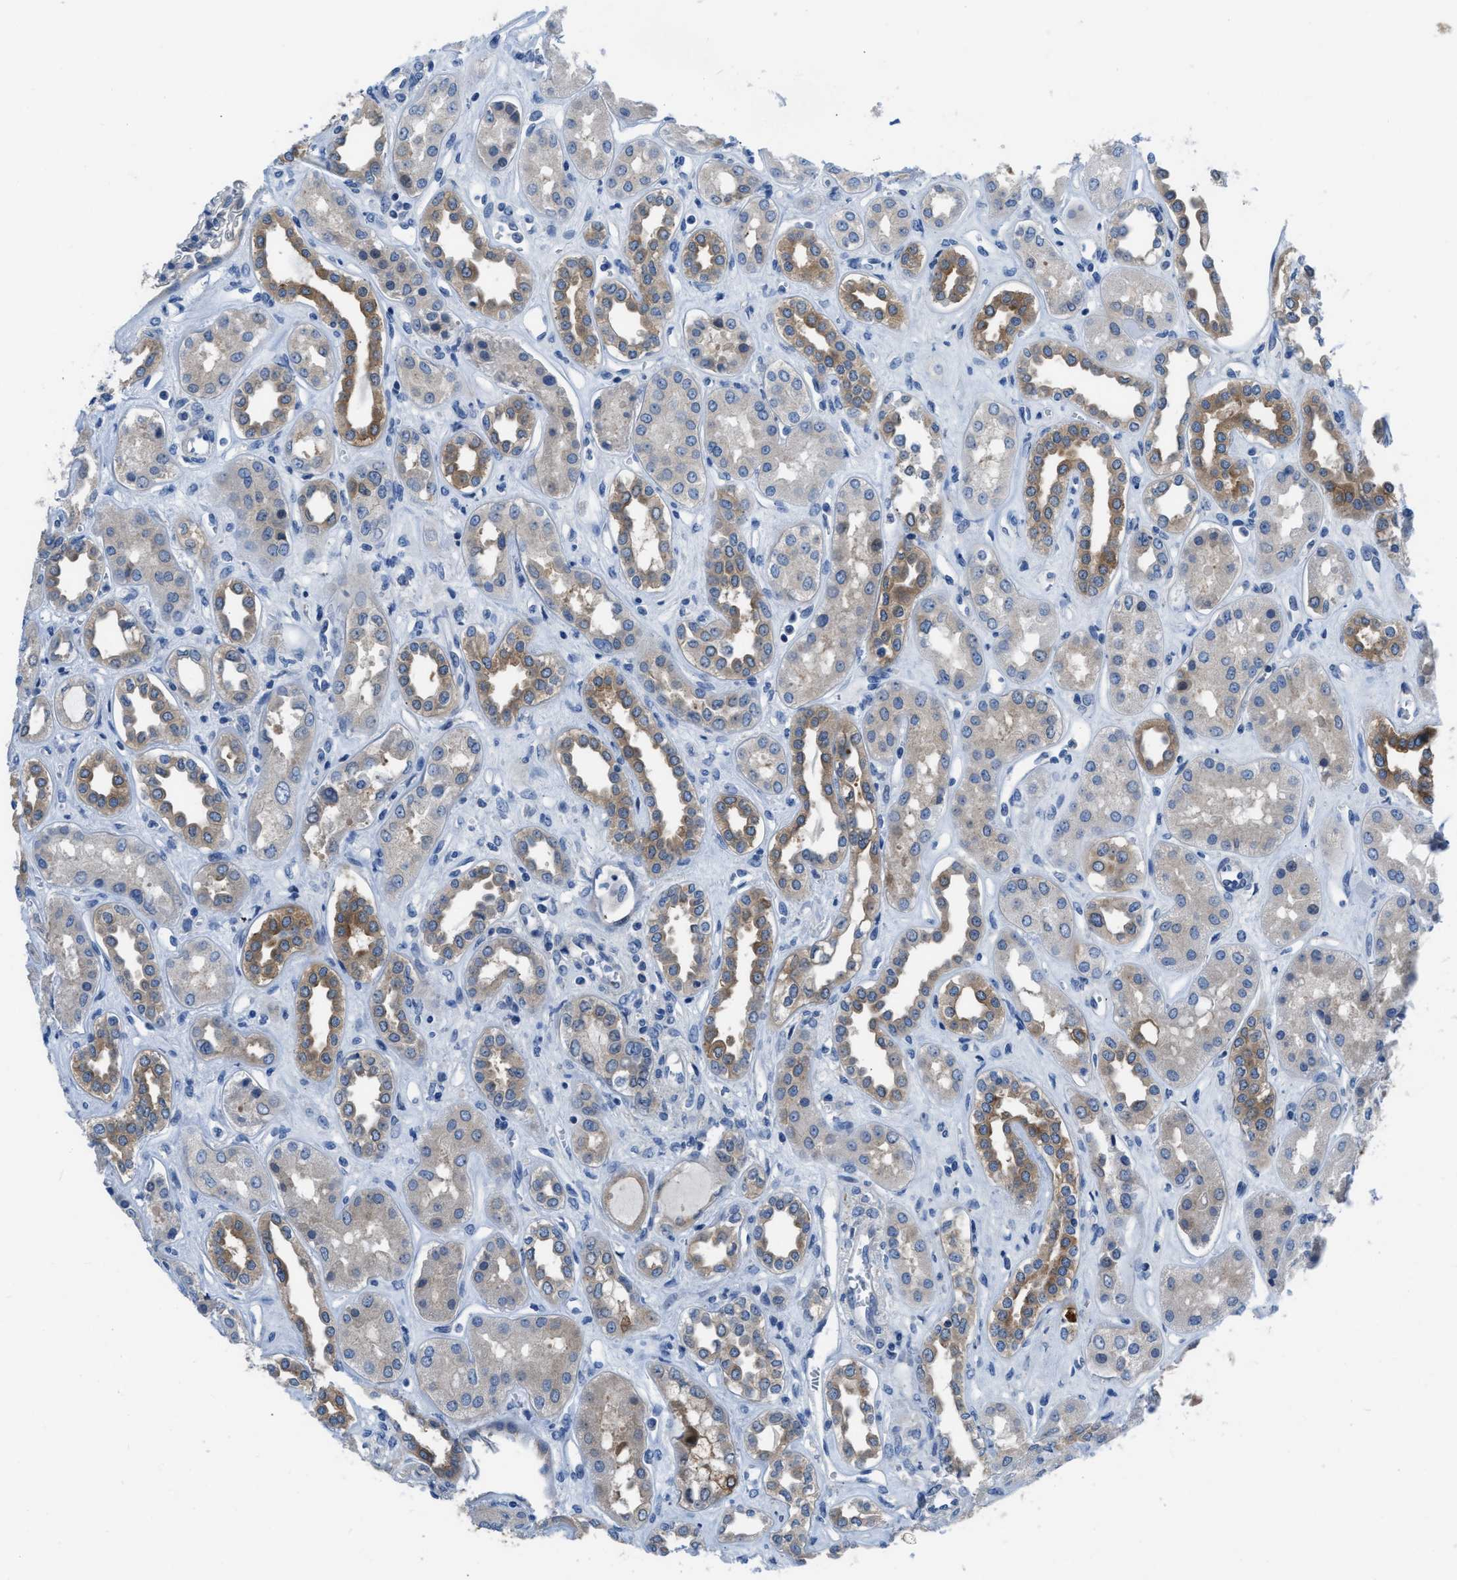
{"staining": {"intensity": "strong", "quantity": "<25%", "location": "cytoplasmic/membranous"}, "tissue": "kidney", "cell_type": "Cells in glomeruli", "image_type": "normal", "snomed": [{"axis": "morphology", "description": "Normal tissue, NOS"}, {"axis": "topography", "description": "Kidney"}], "caption": "Immunohistochemical staining of benign human kidney displays <25% levels of strong cytoplasmic/membranous protein expression in about <25% of cells in glomeruli.", "gene": "PFKP", "patient": {"sex": "male", "age": 59}}